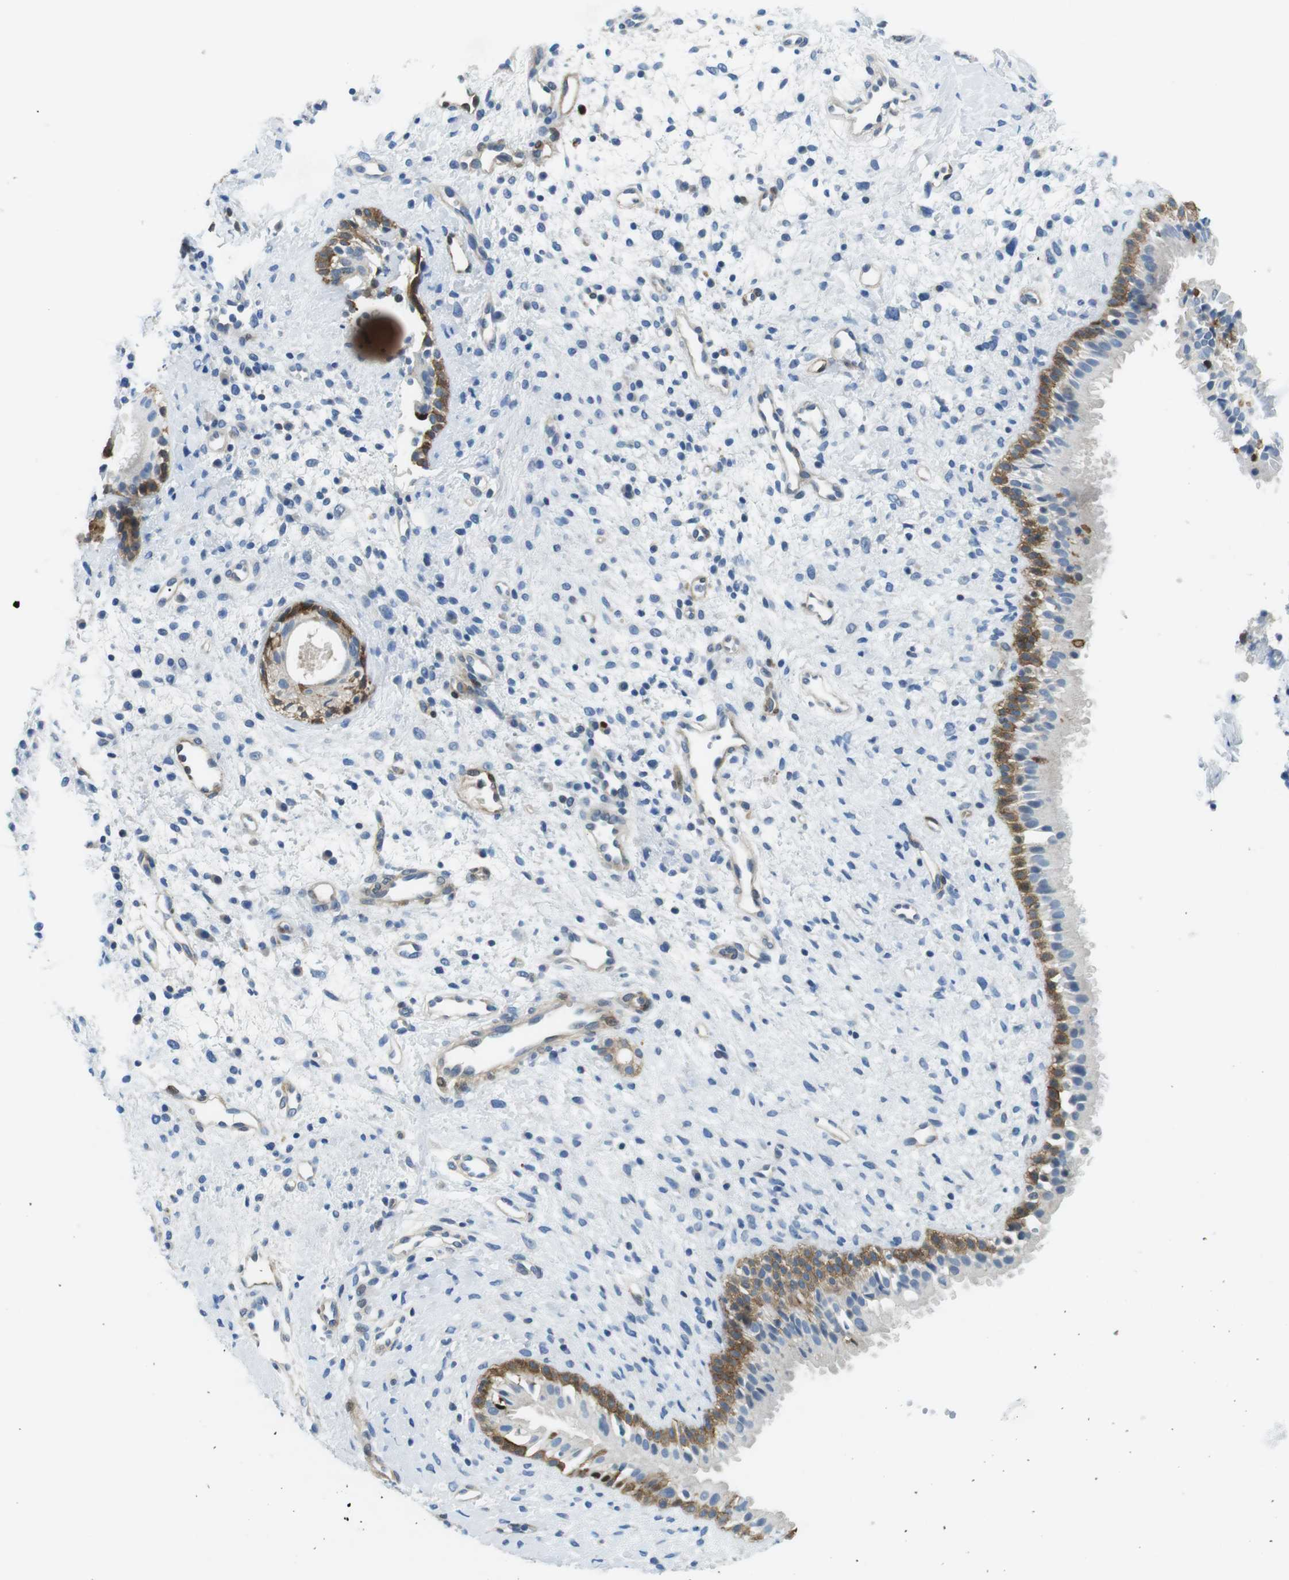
{"staining": {"intensity": "moderate", "quantity": "<25%", "location": "cytoplasmic/membranous"}, "tissue": "nasopharynx", "cell_type": "Respiratory epithelial cells", "image_type": "normal", "snomed": [{"axis": "morphology", "description": "Normal tissue, NOS"}, {"axis": "topography", "description": "Nasopharynx"}], "caption": "Human nasopharynx stained with a brown dye displays moderate cytoplasmic/membranous positive expression in about <25% of respiratory epithelial cells.", "gene": "PHLDA1", "patient": {"sex": "male", "age": 22}}